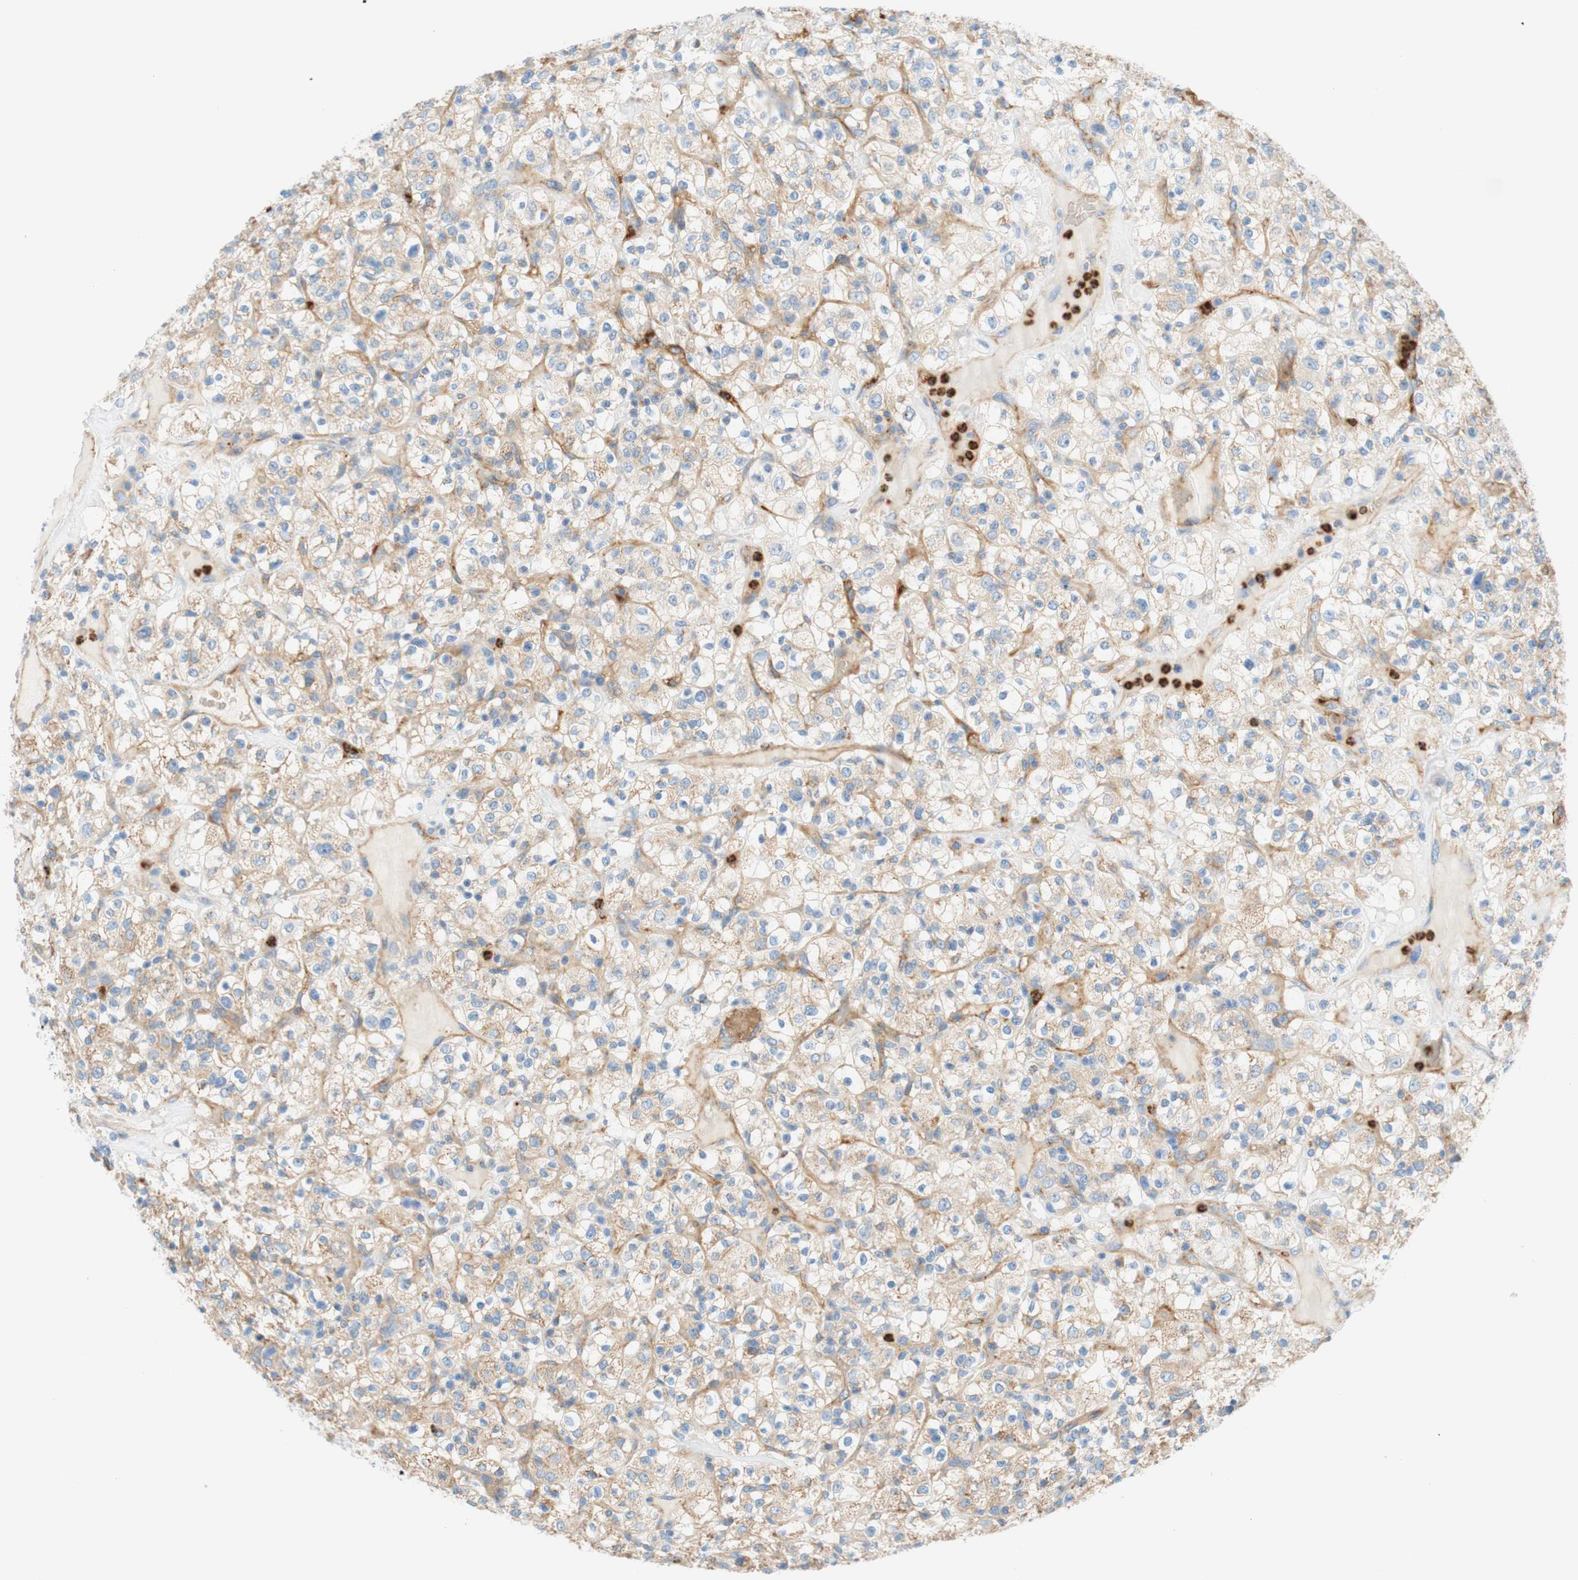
{"staining": {"intensity": "weak", "quantity": "25%-75%", "location": "cytoplasmic/membranous"}, "tissue": "renal cancer", "cell_type": "Tumor cells", "image_type": "cancer", "snomed": [{"axis": "morphology", "description": "Normal tissue, NOS"}, {"axis": "morphology", "description": "Adenocarcinoma, NOS"}, {"axis": "topography", "description": "Kidney"}], "caption": "A low amount of weak cytoplasmic/membranous positivity is identified in approximately 25%-75% of tumor cells in adenocarcinoma (renal) tissue. (DAB (3,3'-diaminobenzidine) IHC, brown staining for protein, blue staining for nuclei).", "gene": "STOM", "patient": {"sex": "female", "age": 72}}